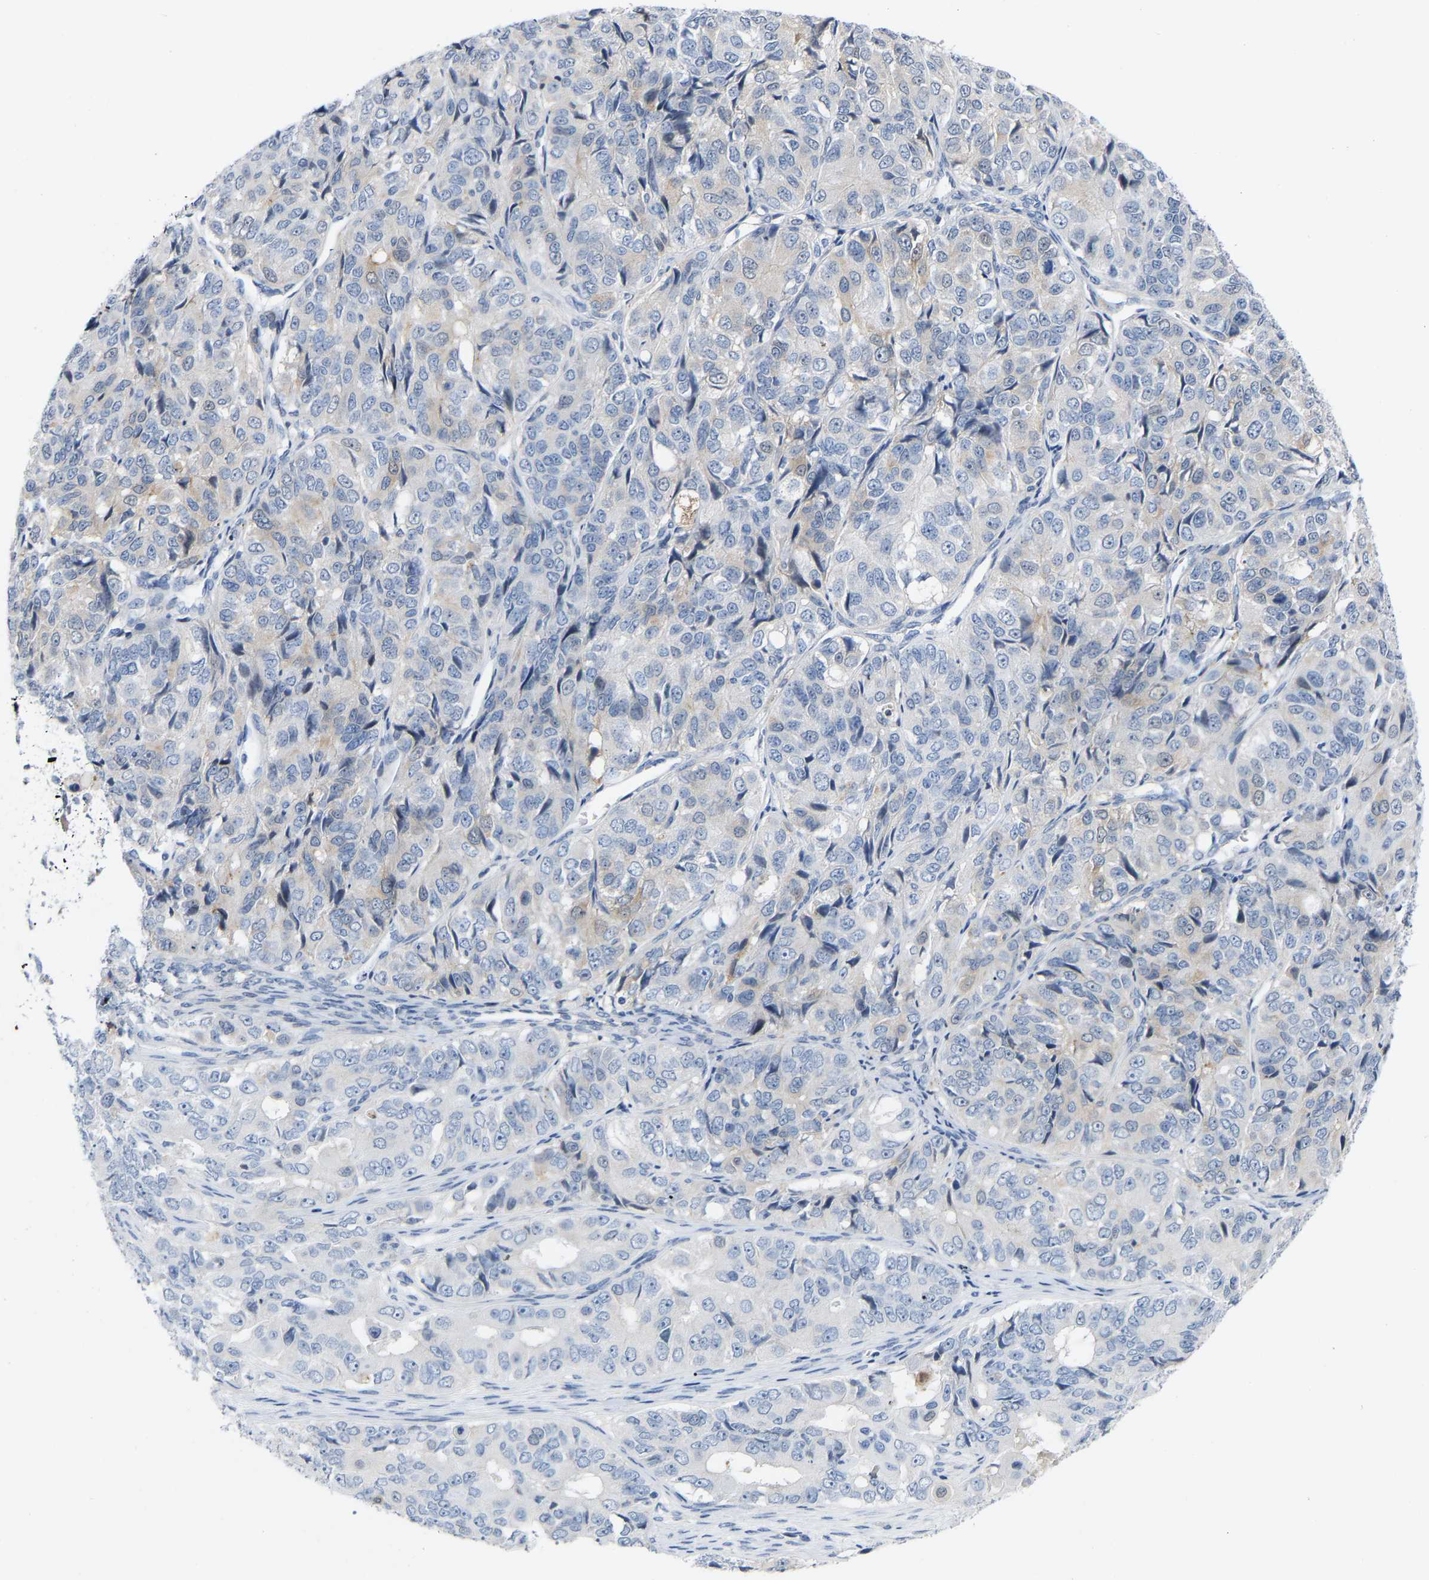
{"staining": {"intensity": "negative", "quantity": "none", "location": "none"}, "tissue": "ovarian cancer", "cell_type": "Tumor cells", "image_type": "cancer", "snomed": [{"axis": "morphology", "description": "Carcinoma, endometroid"}, {"axis": "topography", "description": "Ovary"}], "caption": "Immunohistochemistry histopathology image of endometroid carcinoma (ovarian) stained for a protein (brown), which shows no expression in tumor cells.", "gene": "ABTB2", "patient": {"sex": "female", "age": 51}}